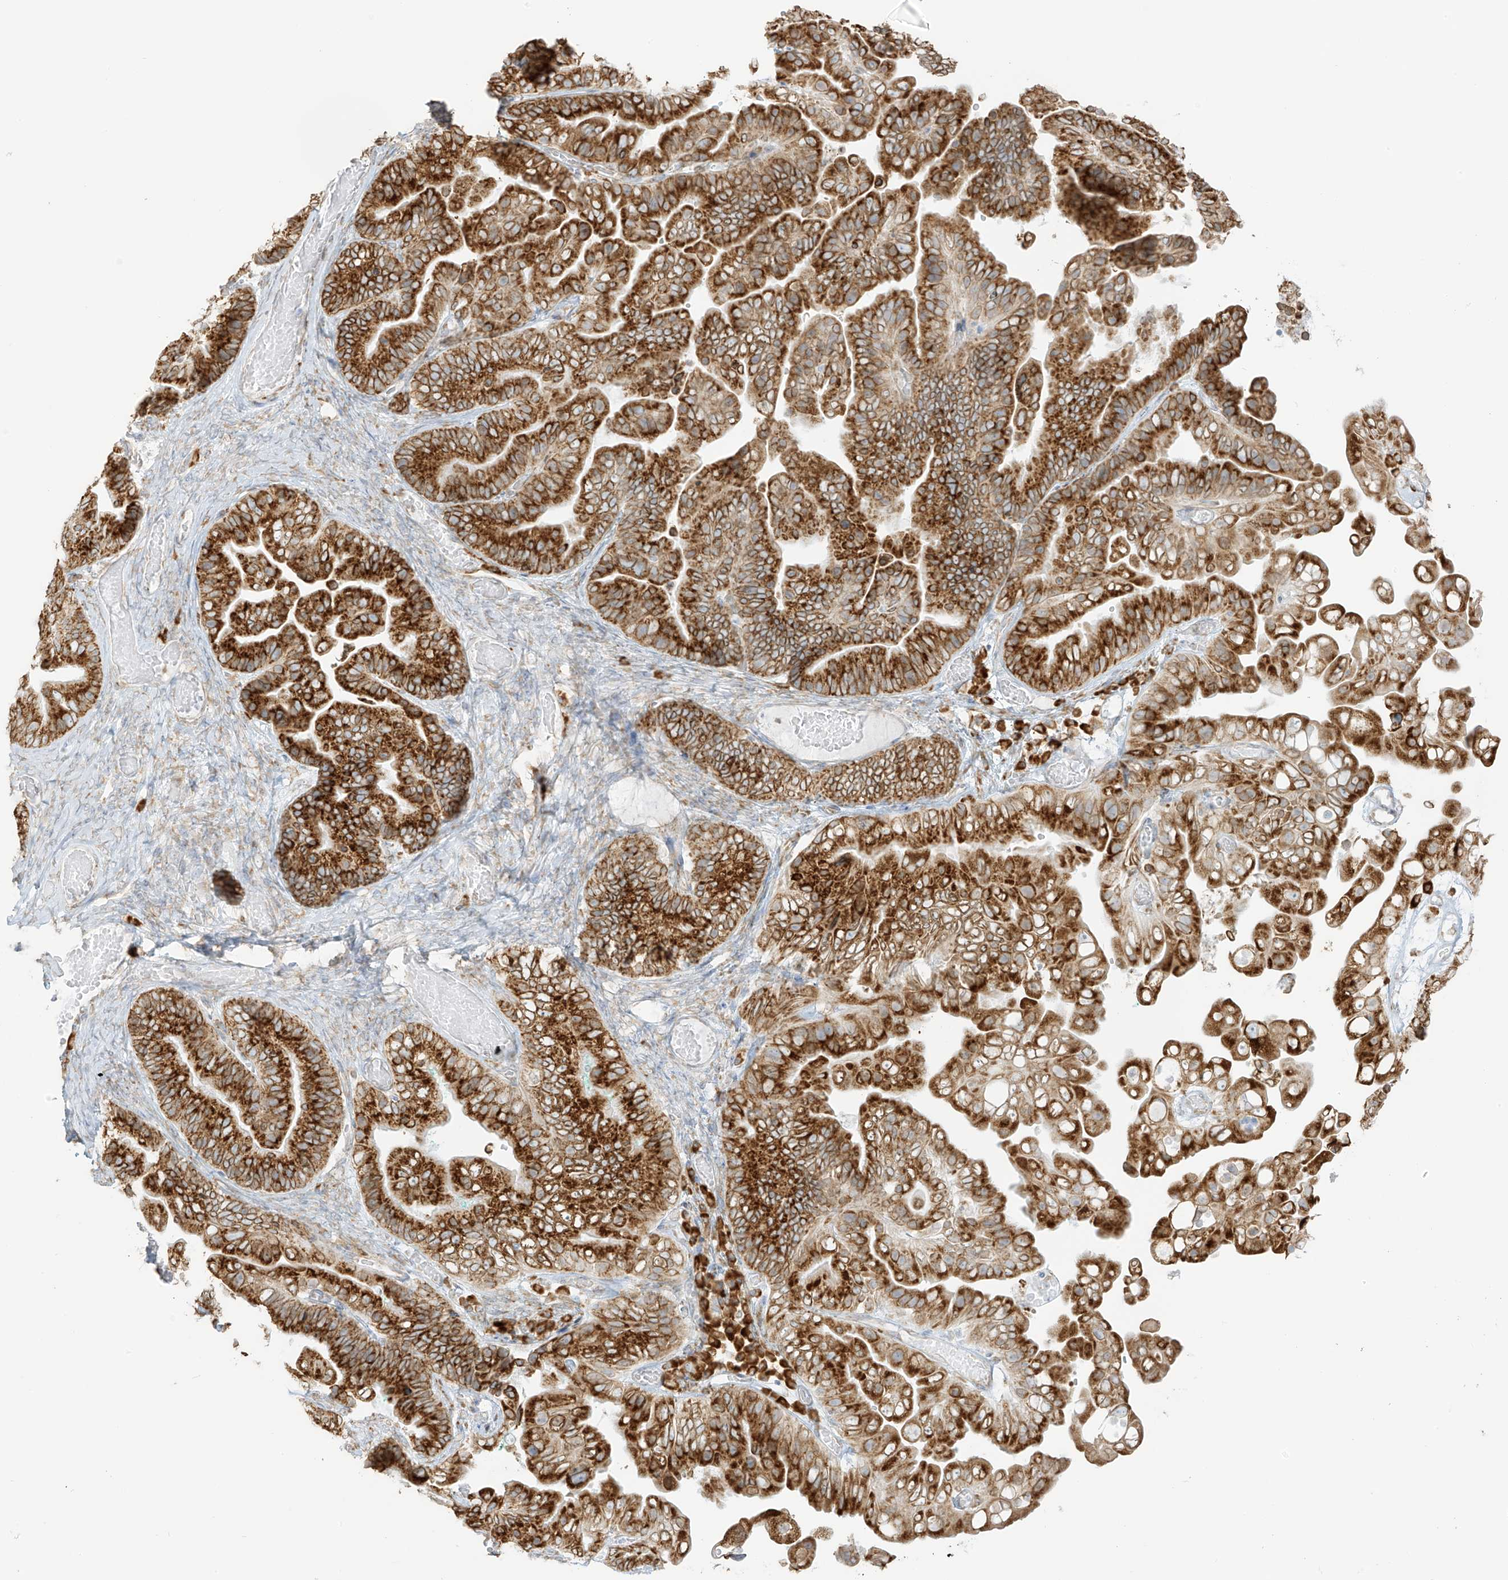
{"staining": {"intensity": "strong", "quantity": ">75%", "location": "cytoplasmic/membranous"}, "tissue": "ovarian cancer", "cell_type": "Tumor cells", "image_type": "cancer", "snomed": [{"axis": "morphology", "description": "Cystadenocarcinoma, serous, NOS"}, {"axis": "topography", "description": "Ovary"}], "caption": "Immunohistochemical staining of human ovarian cancer (serous cystadenocarcinoma) exhibits high levels of strong cytoplasmic/membranous protein staining in about >75% of tumor cells. (DAB (3,3'-diaminobenzidine) = brown stain, brightfield microscopy at high magnification).", "gene": "LRRC59", "patient": {"sex": "female", "age": 56}}